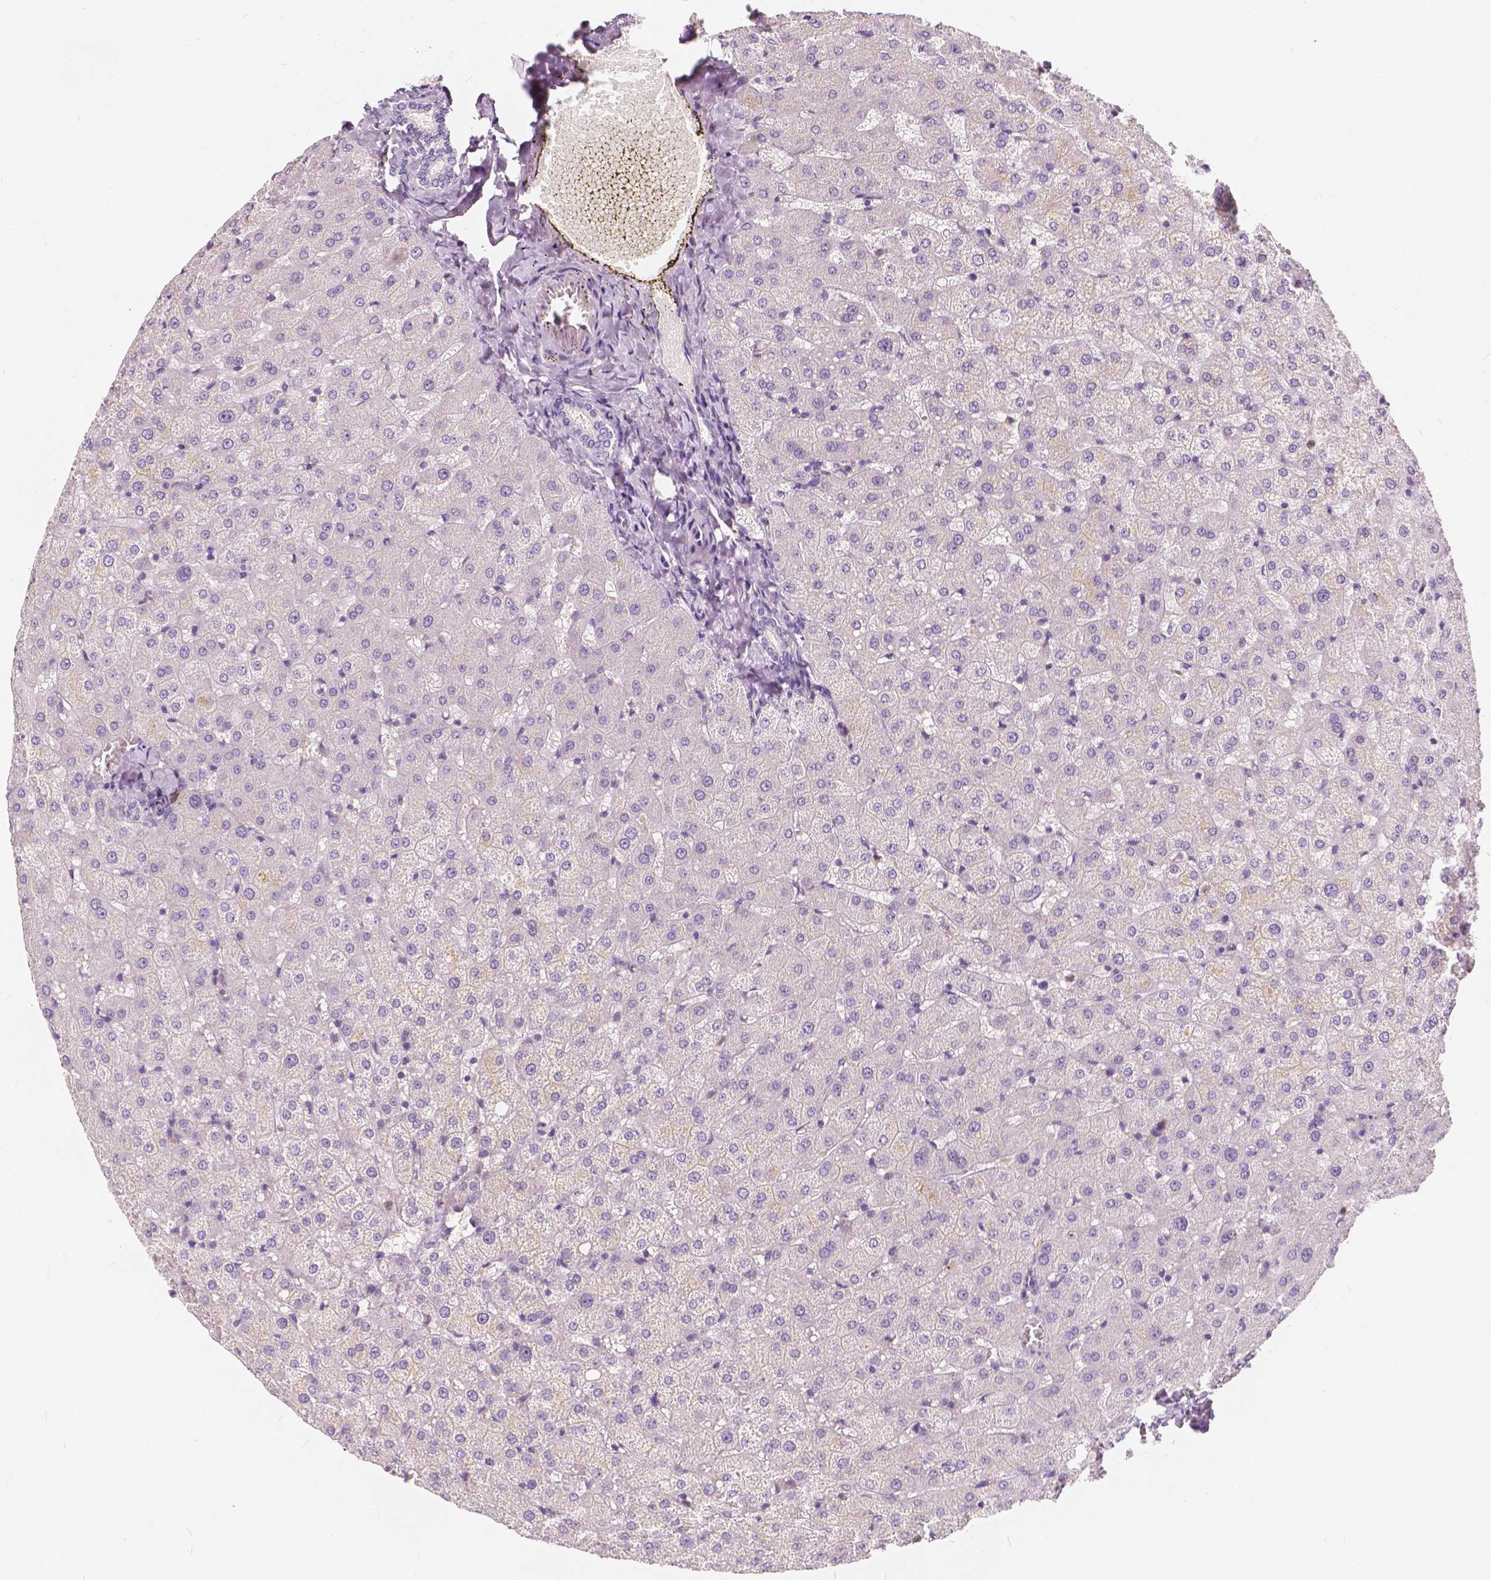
{"staining": {"intensity": "negative", "quantity": "none", "location": "none"}, "tissue": "liver", "cell_type": "Cholangiocytes", "image_type": "normal", "snomed": [{"axis": "morphology", "description": "Normal tissue, NOS"}, {"axis": "topography", "description": "Liver"}], "caption": "High magnification brightfield microscopy of normal liver stained with DAB (3,3'-diaminobenzidine) (brown) and counterstained with hematoxylin (blue): cholangiocytes show no significant expression. (IHC, brightfield microscopy, high magnification).", "gene": "KIAA0513", "patient": {"sex": "female", "age": 50}}